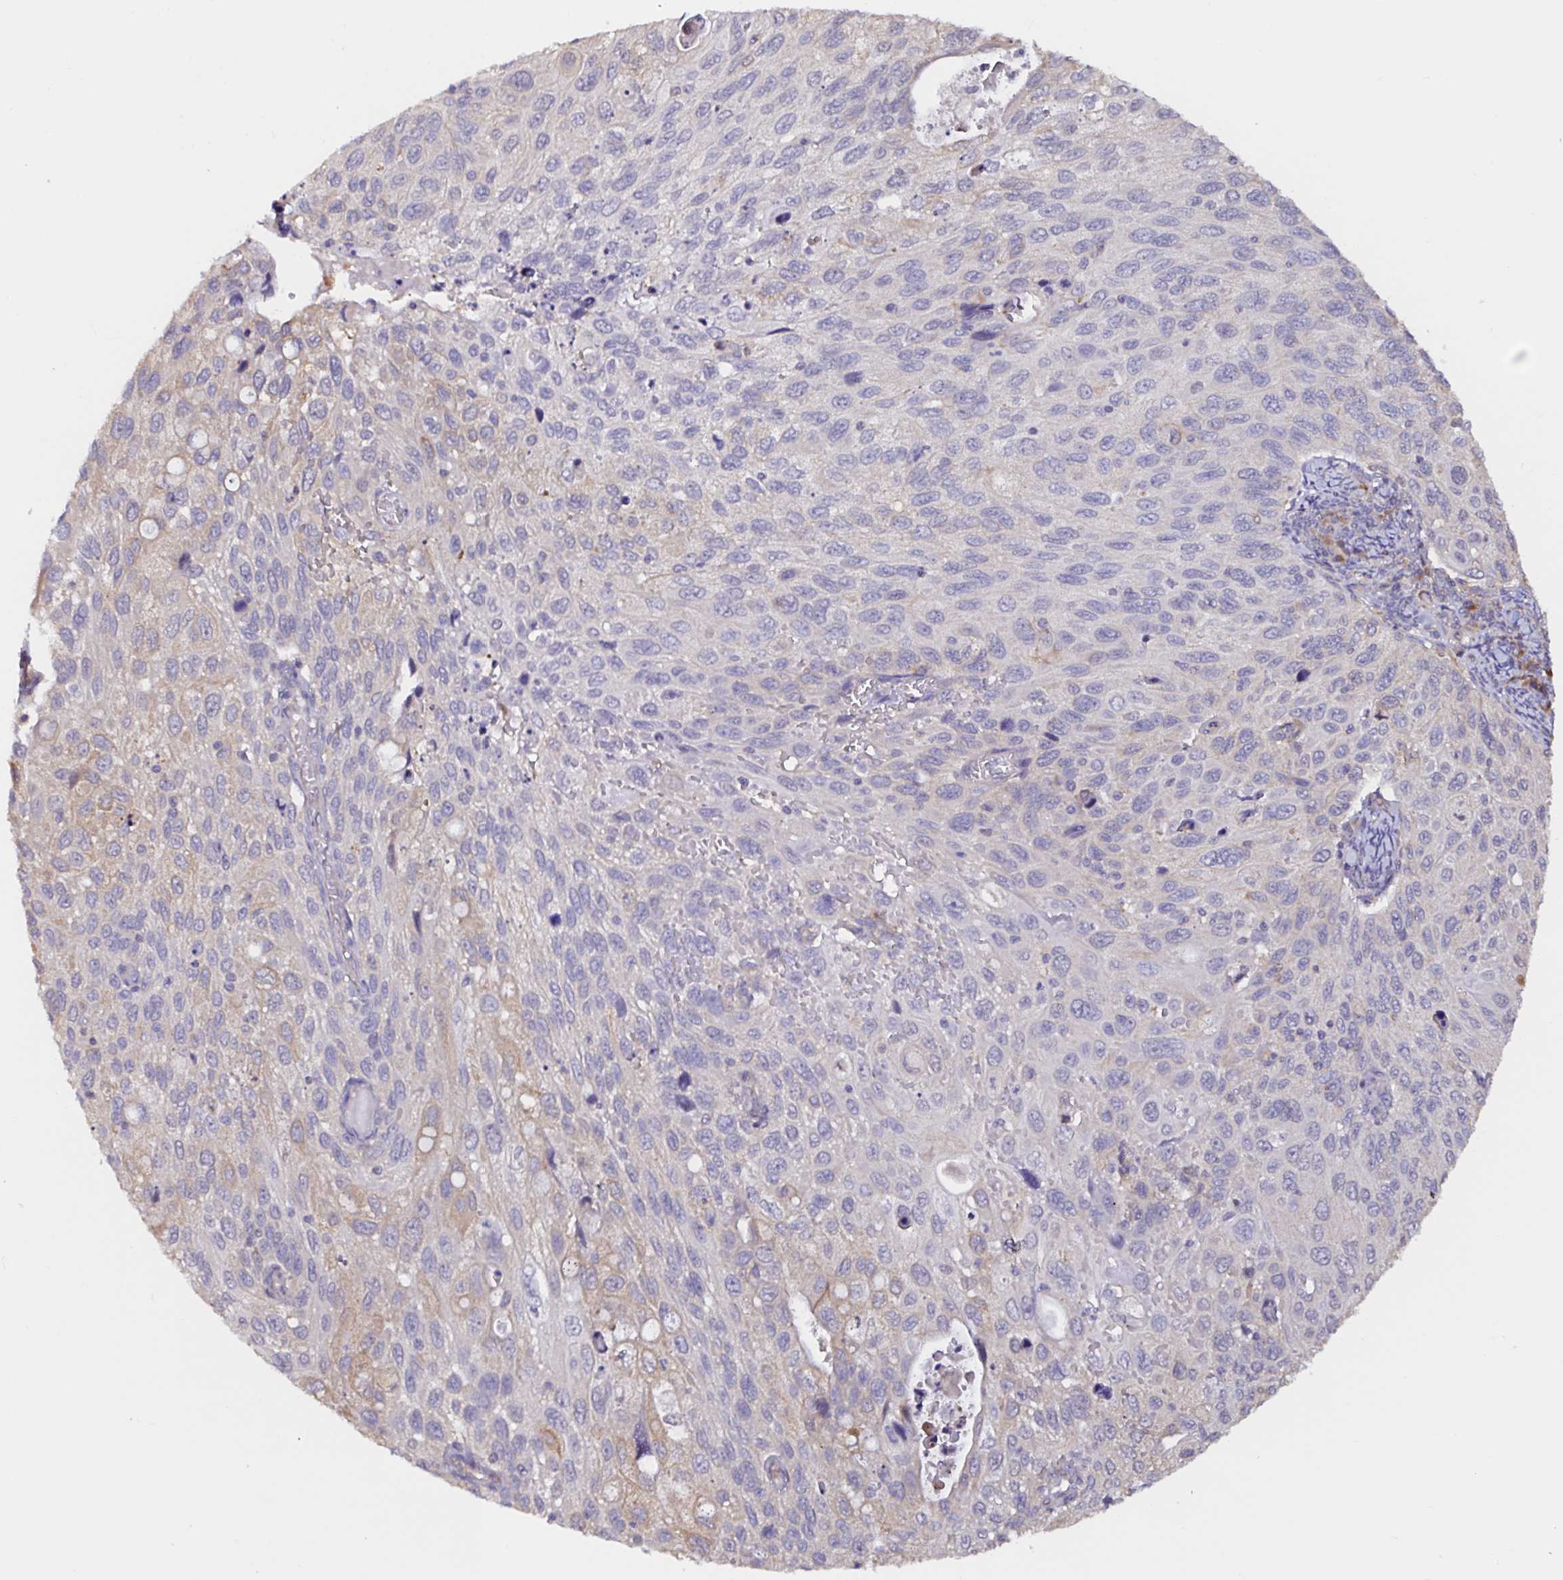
{"staining": {"intensity": "weak", "quantity": "<25%", "location": "cytoplasmic/membranous"}, "tissue": "cervical cancer", "cell_type": "Tumor cells", "image_type": "cancer", "snomed": [{"axis": "morphology", "description": "Squamous cell carcinoma, NOS"}, {"axis": "topography", "description": "Cervix"}], "caption": "Immunohistochemistry of human squamous cell carcinoma (cervical) exhibits no positivity in tumor cells.", "gene": "RSRP1", "patient": {"sex": "female", "age": 70}}